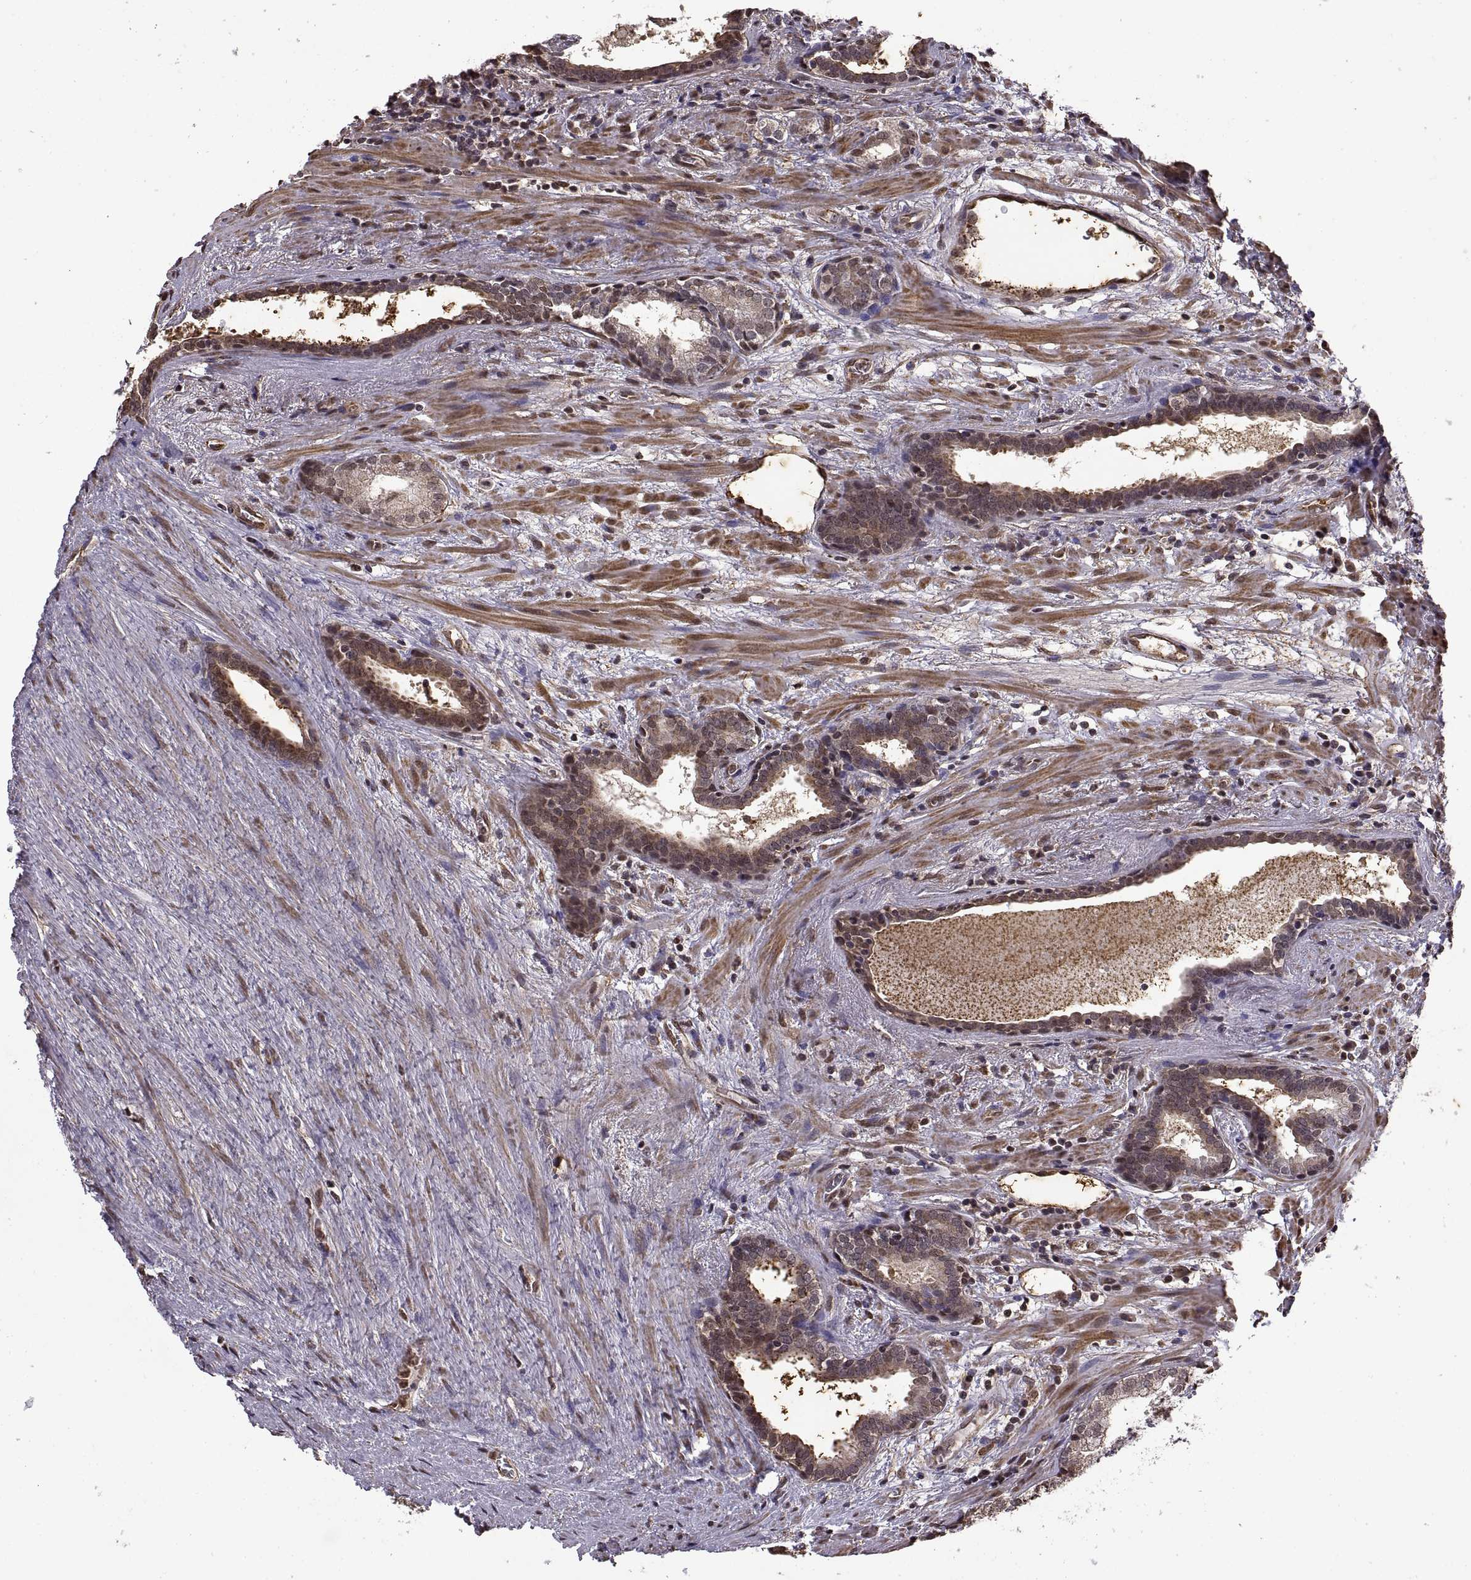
{"staining": {"intensity": "moderate", "quantity": "25%-75%", "location": "cytoplasmic/membranous,nuclear"}, "tissue": "prostate cancer", "cell_type": "Tumor cells", "image_type": "cancer", "snomed": [{"axis": "morphology", "description": "Adenocarcinoma, NOS"}, {"axis": "topography", "description": "Prostate"}], "caption": "Immunohistochemistry (DAB) staining of human adenocarcinoma (prostate) shows moderate cytoplasmic/membranous and nuclear protein expression in about 25%-75% of tumor cells. The staining is performed using DAB brown chromogen to label protein expression. The nuclei are counter-stained blue using hematoxylin.", "gene": "ARRB1", "patient": {"sex": "male", "age": 66}}